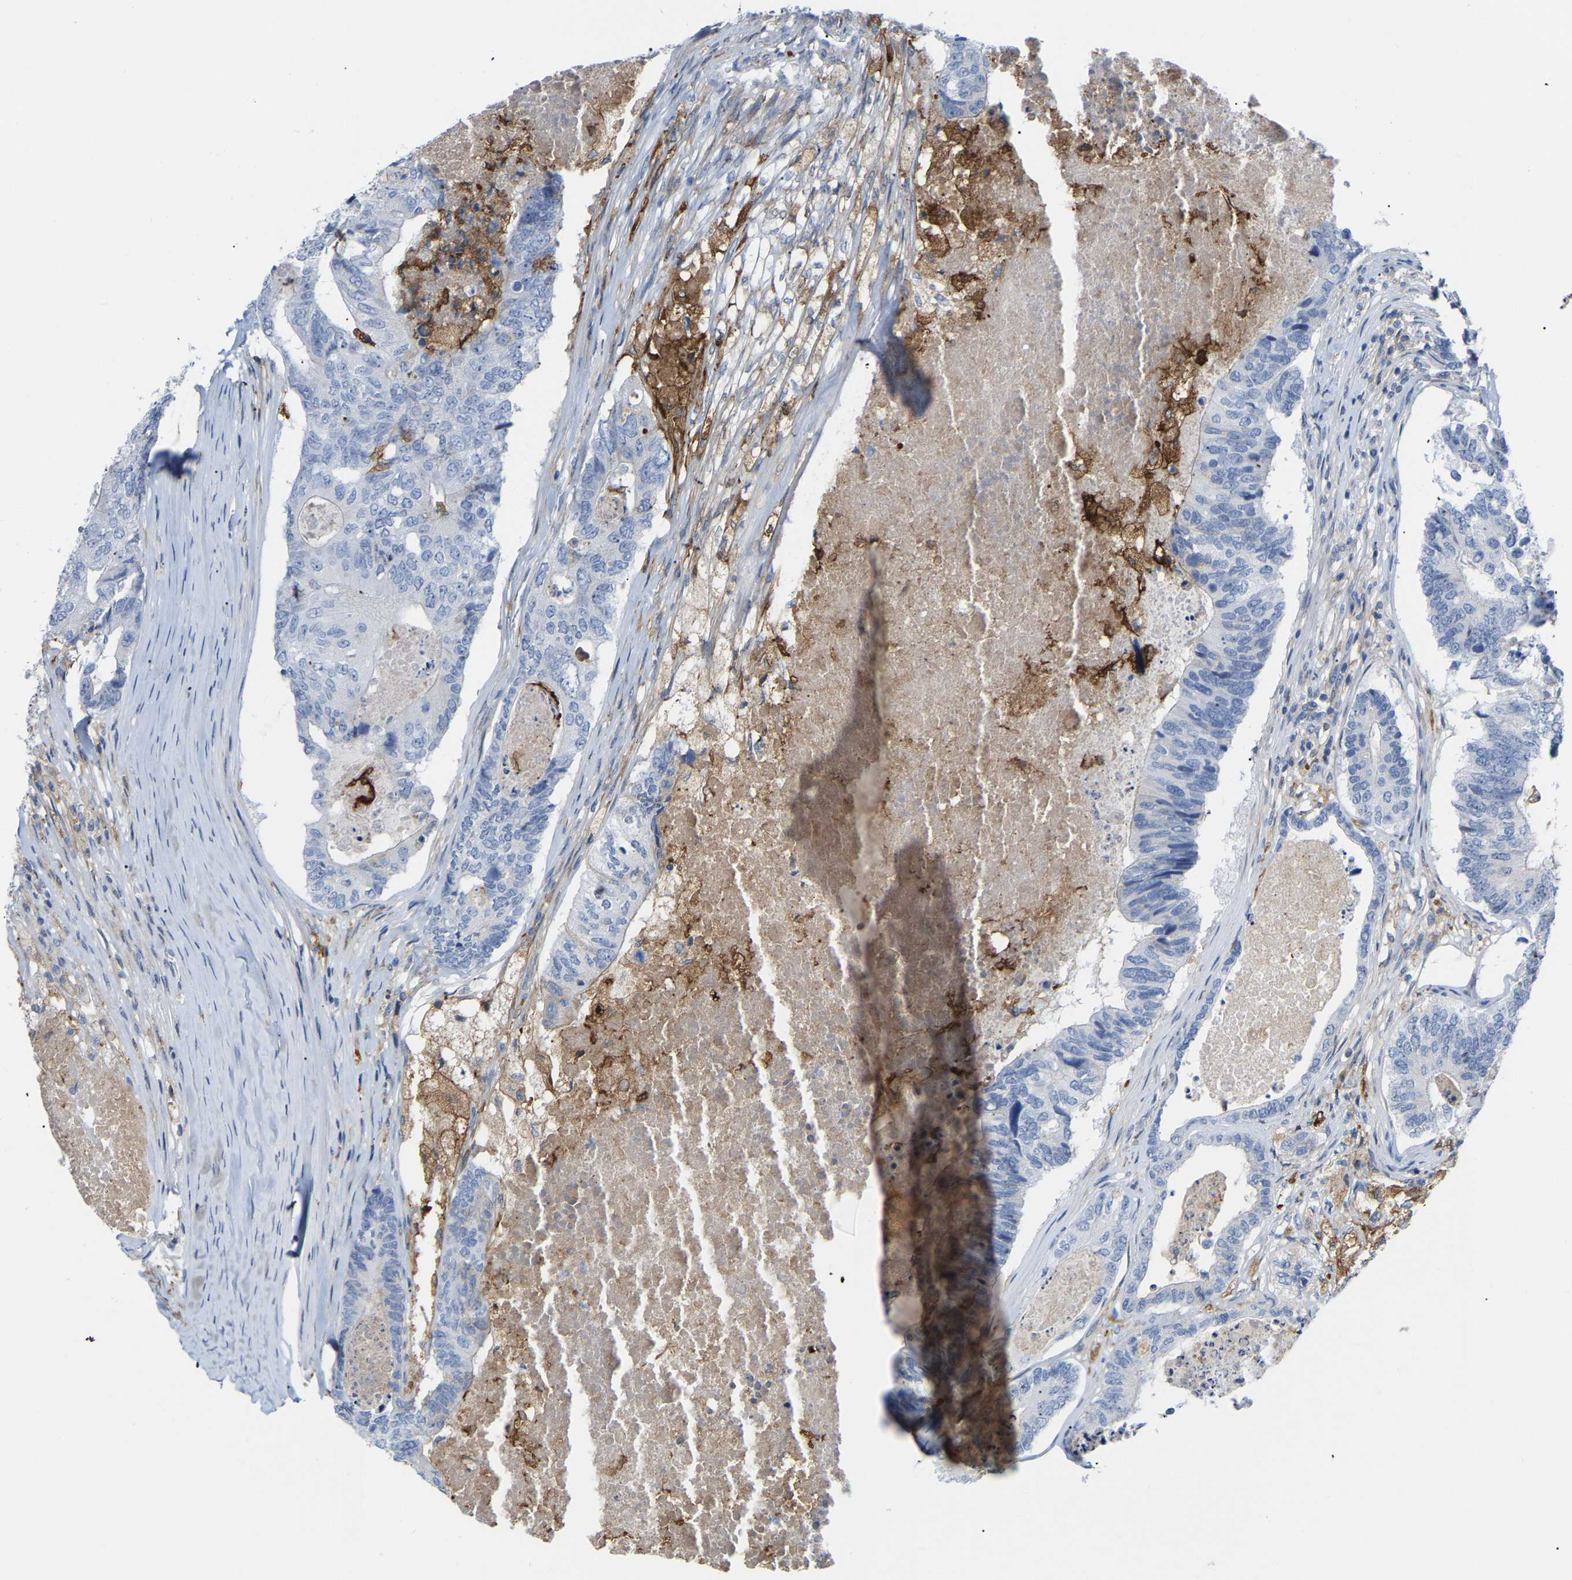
{"staining": {"intensity": "negative", "quantity": "none", "location": "none"}, "tissue": "colorectal cancer", "cell_type": "Tumor cells", "image_type": "cancer", "snomed": [{"axis": "morphology", "description": "Adenocarcinoma, NOS"}, {"axis": "topography", "description": "Colon"}], "caption": "This is an IHC image of human adenocarcinoma (colorectal). There is no staining in tumor cells.", "gene": "ABTB2", "patient": {"sex": "female", "age": 67}}